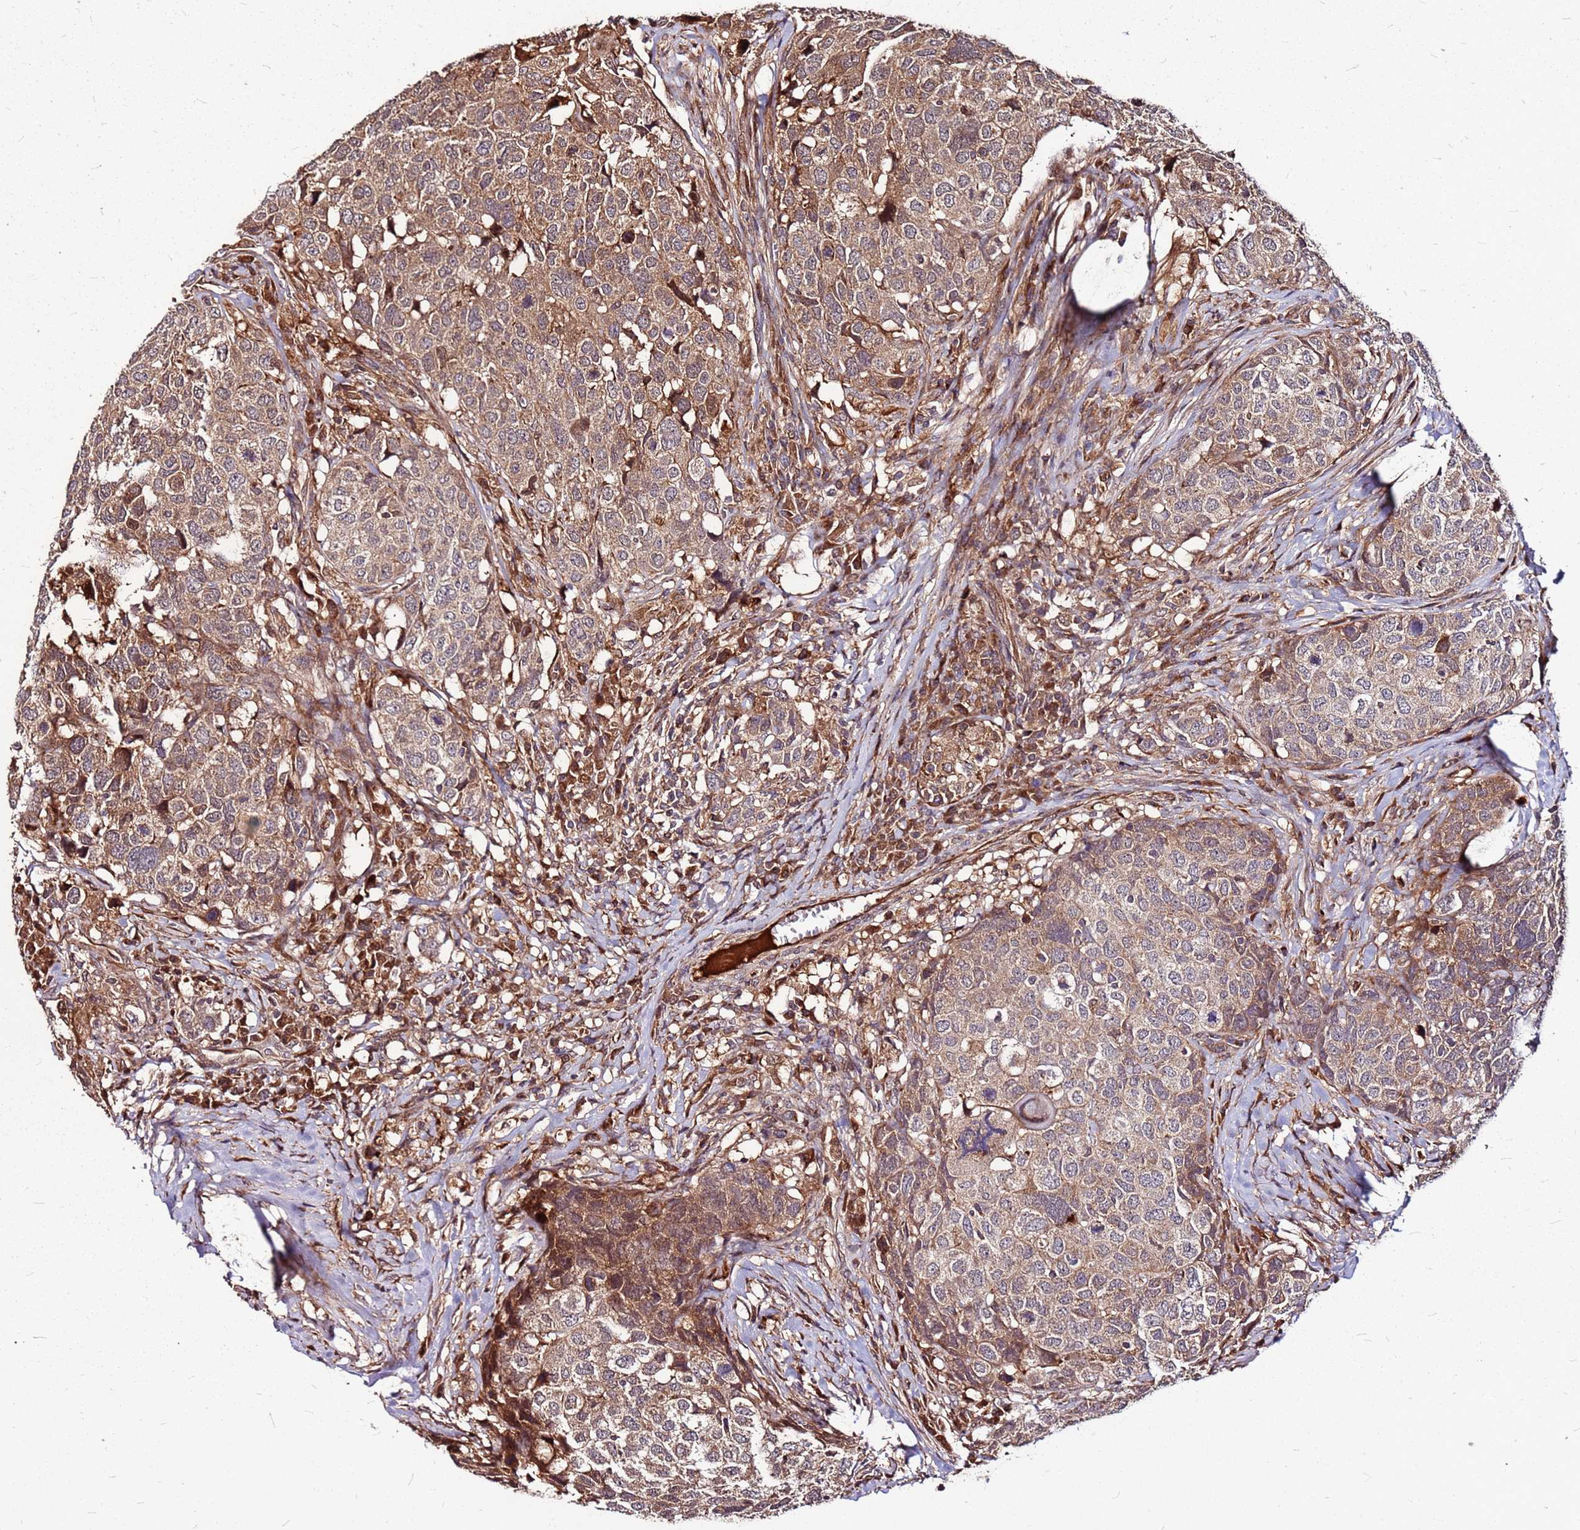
{"staining": {"intensity": "moderate", "quantity": ">75%", "location": "cytoplasmic/membranous"}, "tissue": "head and neck cancer", "cell_type": "Tumor cells", "image_type": "cancer", "snomed": [{"axis": "morphology", "description": "Squamous cell carcinoma, NOS"}, {"axis": "topography", "description": "Head-Neck"}], "caption": "This is a histology image of IHC staining of head and neck squamous cell carcinoma, which shows moderate staining in the cytoplasmic/membranous of tumor cells.", "gene": "LYPLAL1", "patient": {"sex": "male", "age": 66}}